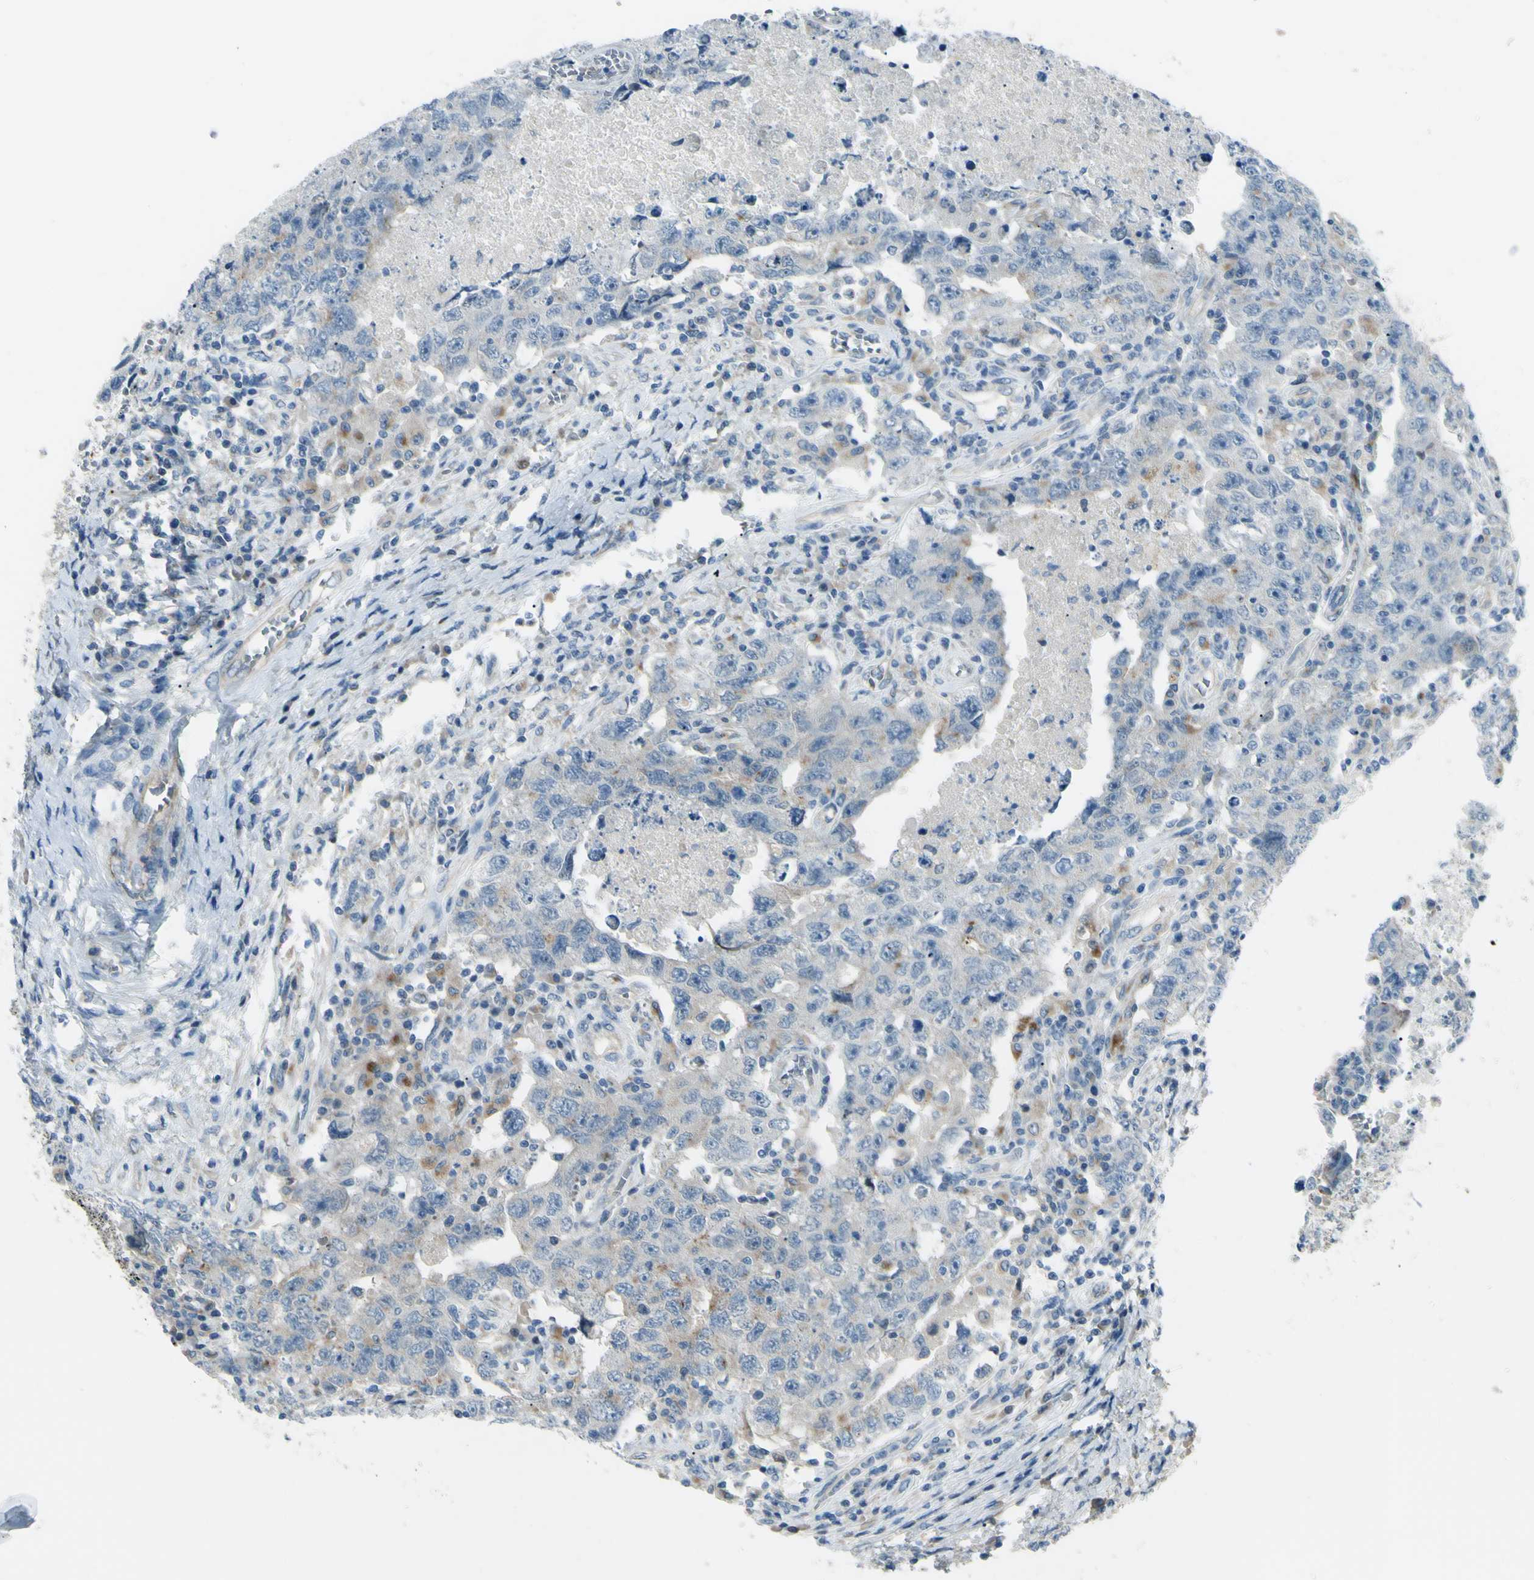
{"staining": {"intensity": "weak", "quantity": "<25%", "location": "cytoplasmic/membranous"}, "tissue": "testis cancer", "cell_type": "Tumor cells", "image_type": "cancer", "snomed": [{"axis": "morphology", "description": "Carcinoma, Embryonal, NOS"}, {"axis": "topography", "description": "Testis"}], "caption": "The histopathology image displays no significant positivity in tumor cells of testis embryonal carcinoma. (DAB (3,3'-diaminobenzidine) immunohistochemistry (IHC) visualized using brightfield microscopy, high magnification).", "gene": "LMTK2", "patient": {"sex": "male", "age": 26}}